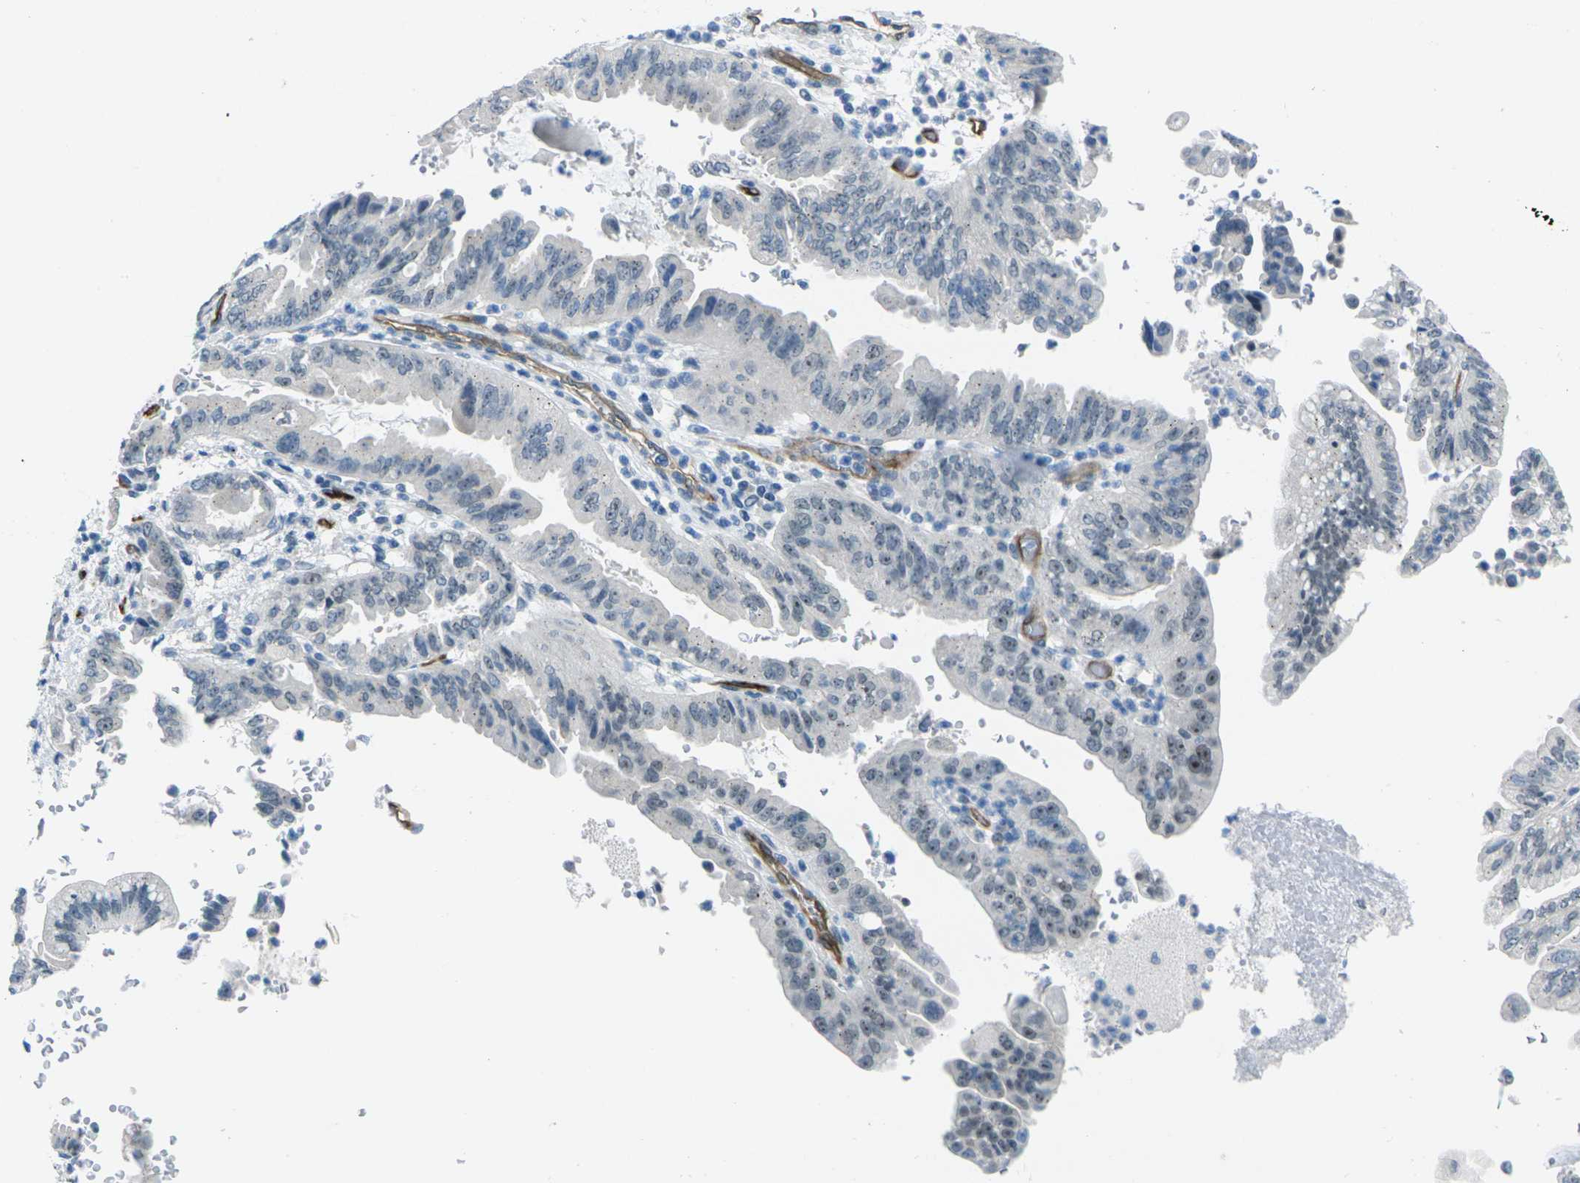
{"staining": {"intensity": "weak", "quantity": "<25%", "location": "nuclear"}, "tissue": "pancreatic cancer", "cell_type": "Tumor cells", "image_type": "cancer", "snomed": [{"axis": "morphology", "description": "Adenocarcinoma, NOS"}, {"axis": "topography", "description": "Pancreas"}], "caption": "High magnification brightfield microscopy of adenocarcinoma (pancreatic) stained with DAB (3,3'-diaminobenzidine) (brown) and counterstained with hematoxylin (blue): tumor cells show no significant expression.", "gene": "HSPA12B", "patient": {"sex": "male", "age": 70}}